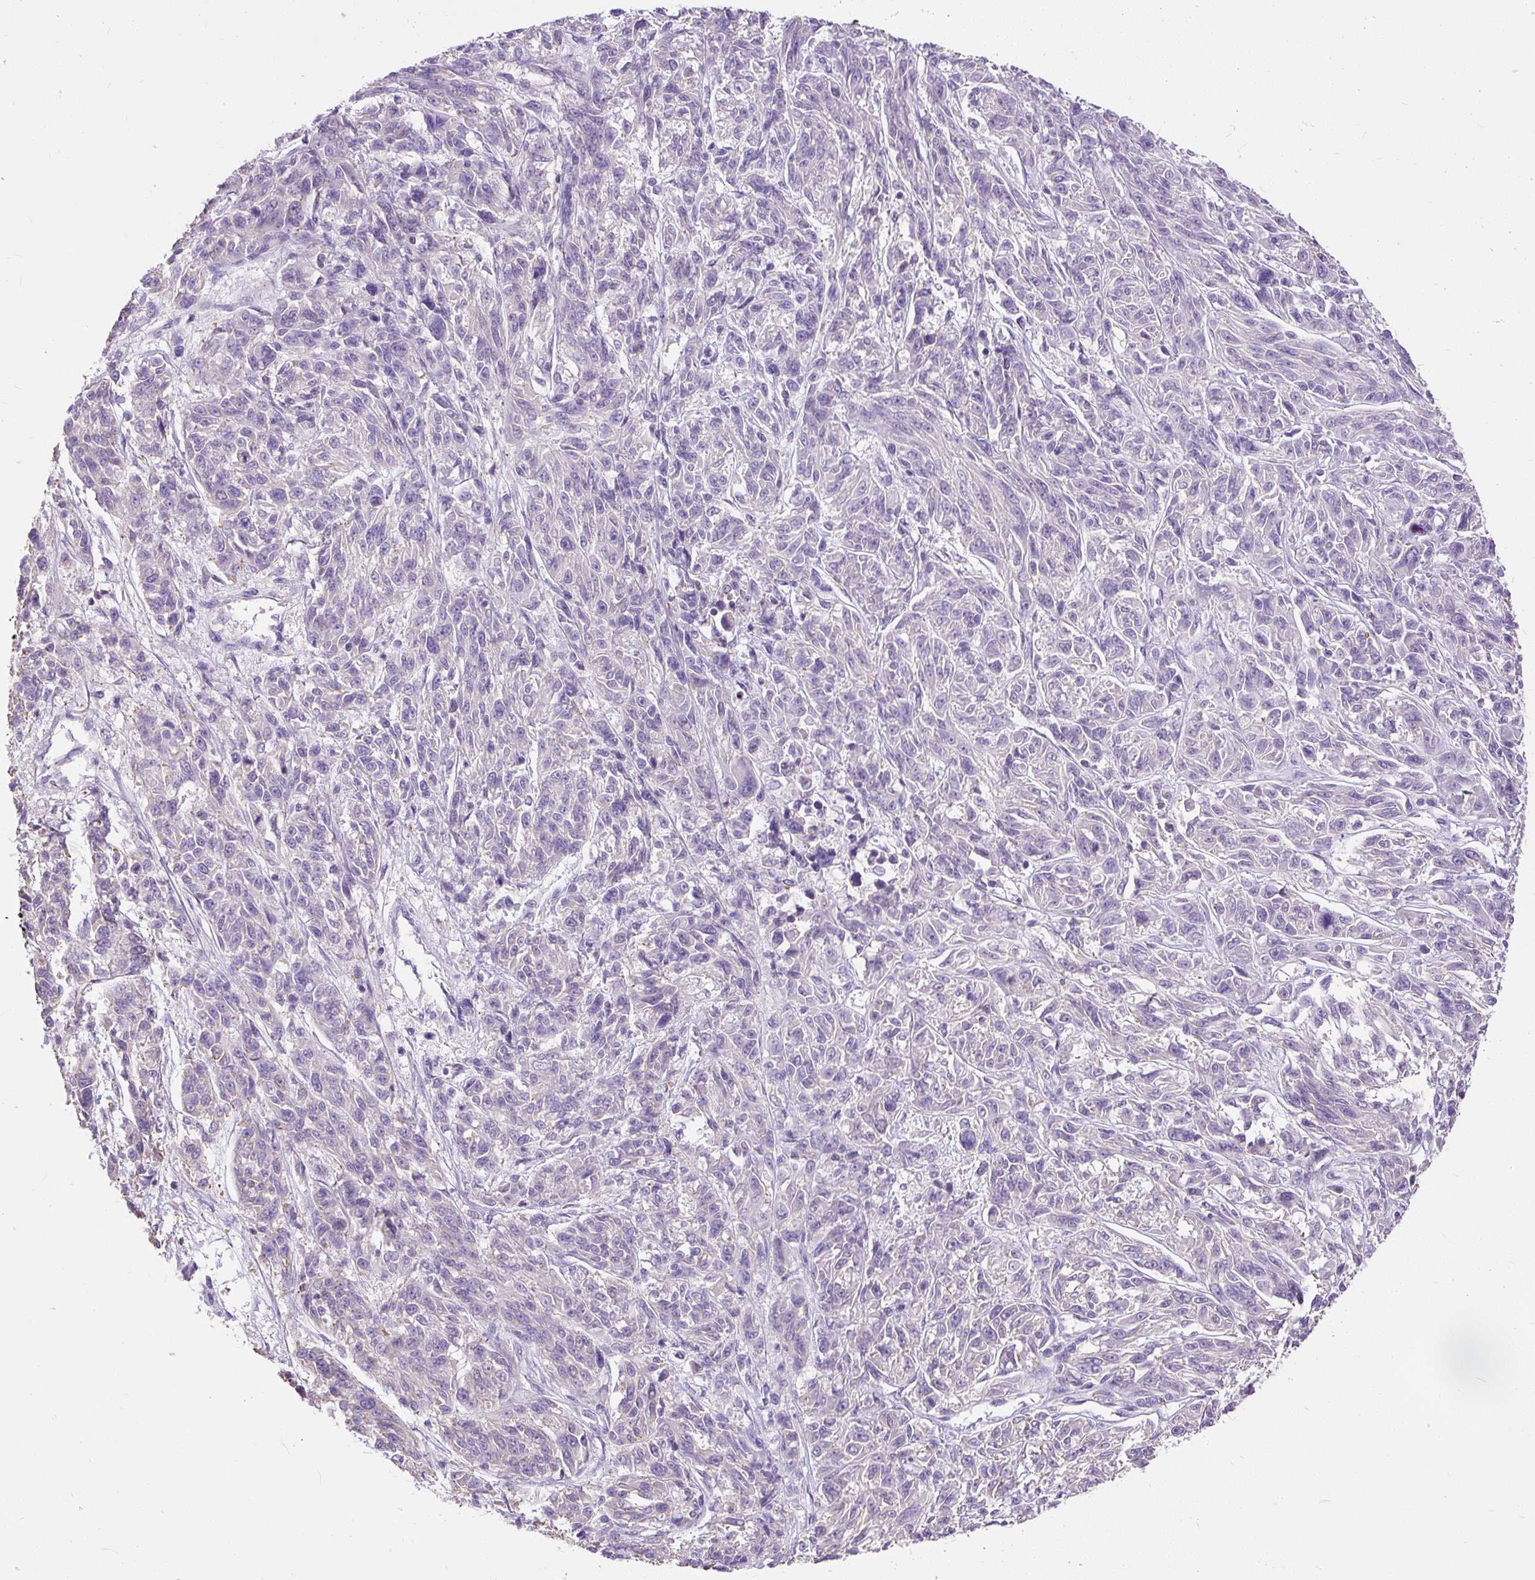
{"staining": {"intensity": "negative", "quantity": "none", "location": "none"}, "tissue": "melanoma", "cell_type": "Tumor cells", "image_type": "cancer", "snomed": [{"axis": "morphology", "description": "Malignant melanoma, NOS"}, {"axis": "topography", "description": "Skin"}], "caption": "Malignant melanoma was stained to show a protein in brown. There is no significant positivity in tumor cells.", "gene": "GBX1", "patient": {"sex": "male", "age": 53}}